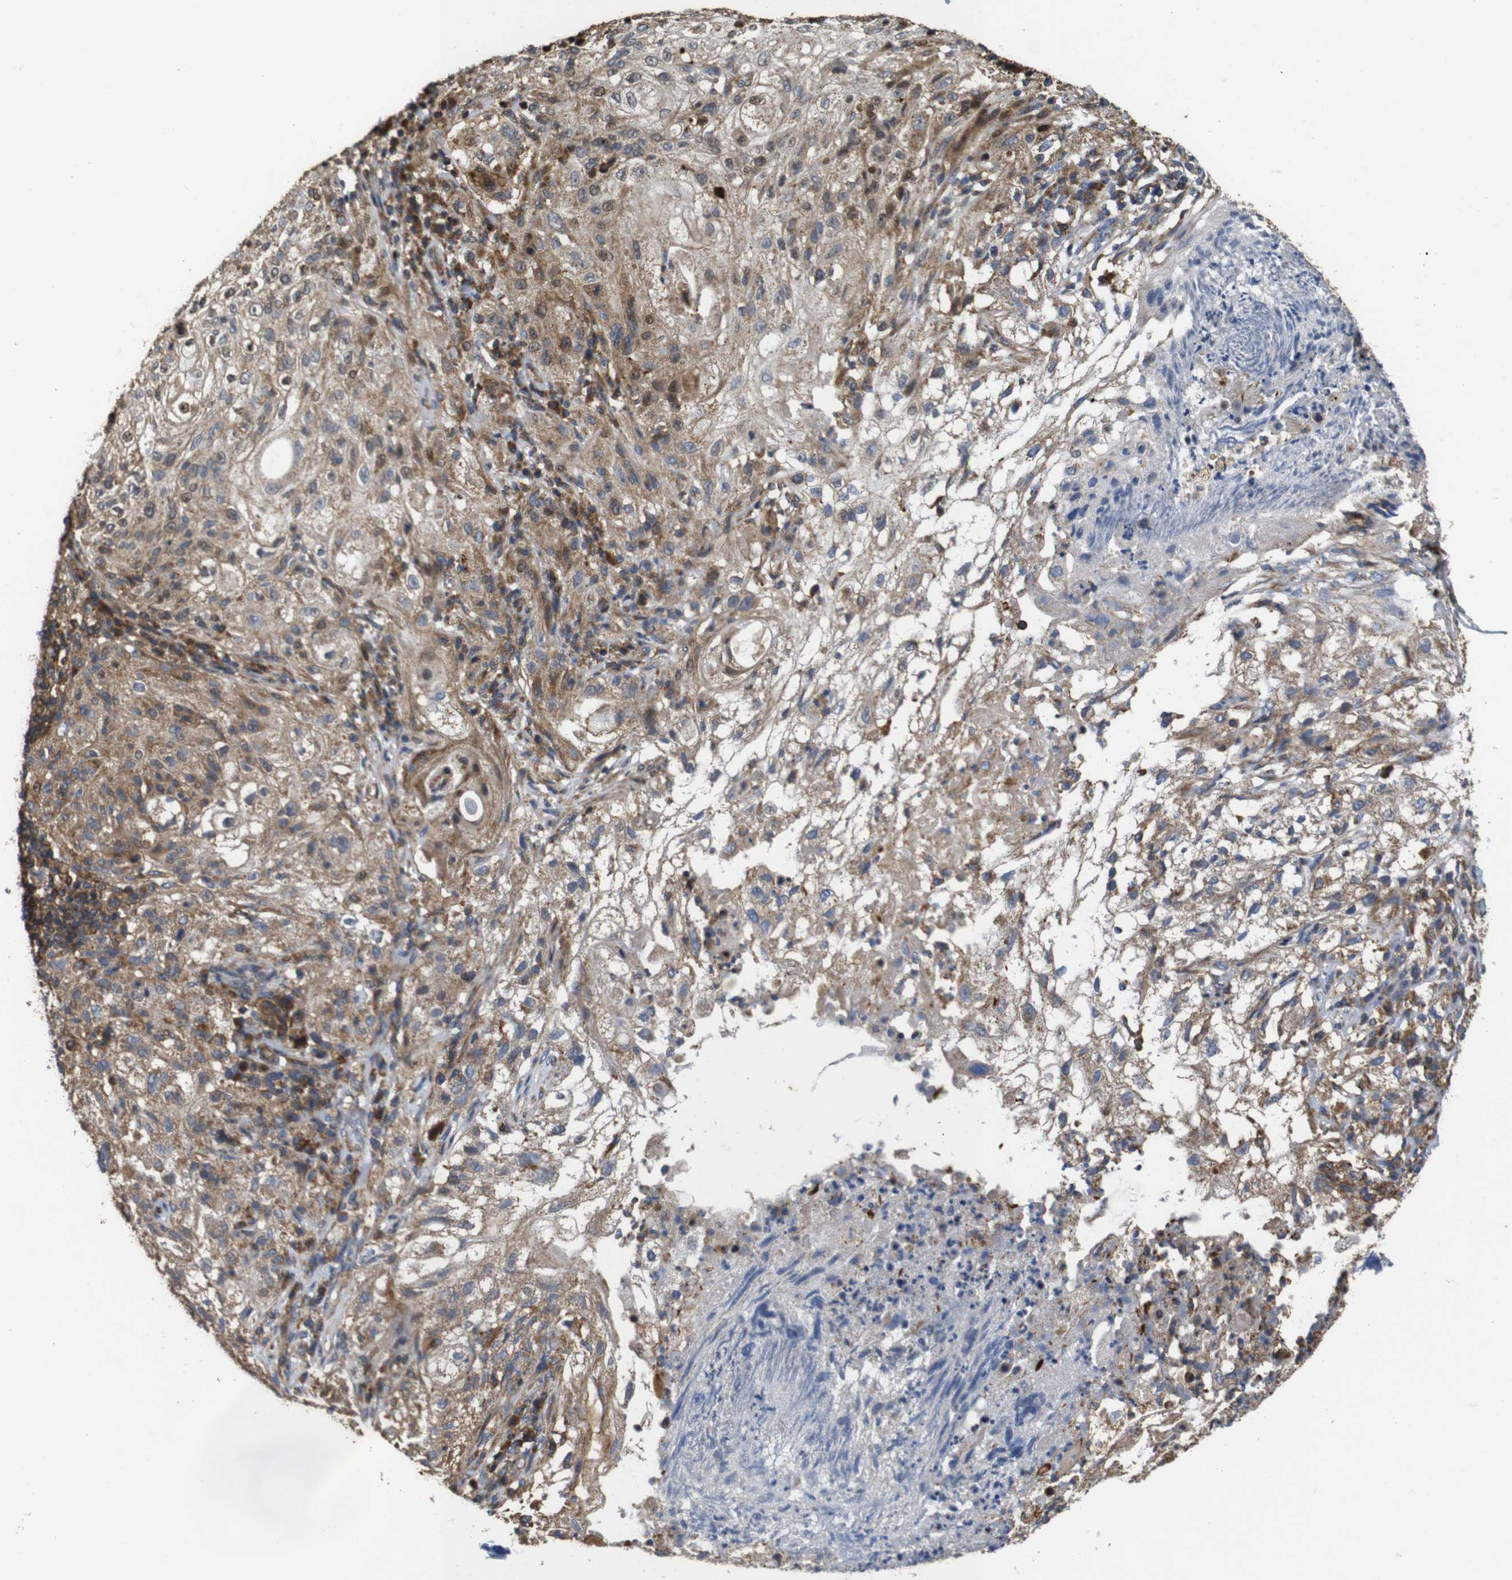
{"staining": {"intensity": "moderate", "quantity": "25%-75%", "location": "cytoplasmic/membranous,nuclear"}, "tissue": "lung cancer", "cell_type": "Tumor cells", "image_type": "cancer", "snomed": [{"axis": "morphology", "description": "Inflammation, NOS"}, {"axis": "morphology", "description": "Squamous cell carcinoma, NOS"}, {"axis": "topography", "description": "Lymph node"}, {"axis": "topography", "description": "Soft tissue"}, {"axis": "topography", "description": "Lung"}], "caption": "The photomicrograph exhibits a brown stain indicating the presence of a protein in the cytoplasmic/membranous and nuclear of tumor cells in lung squamous cell carcinoma.", "gene": "SNN", "patient": {"sex": "male", "age": 66}}